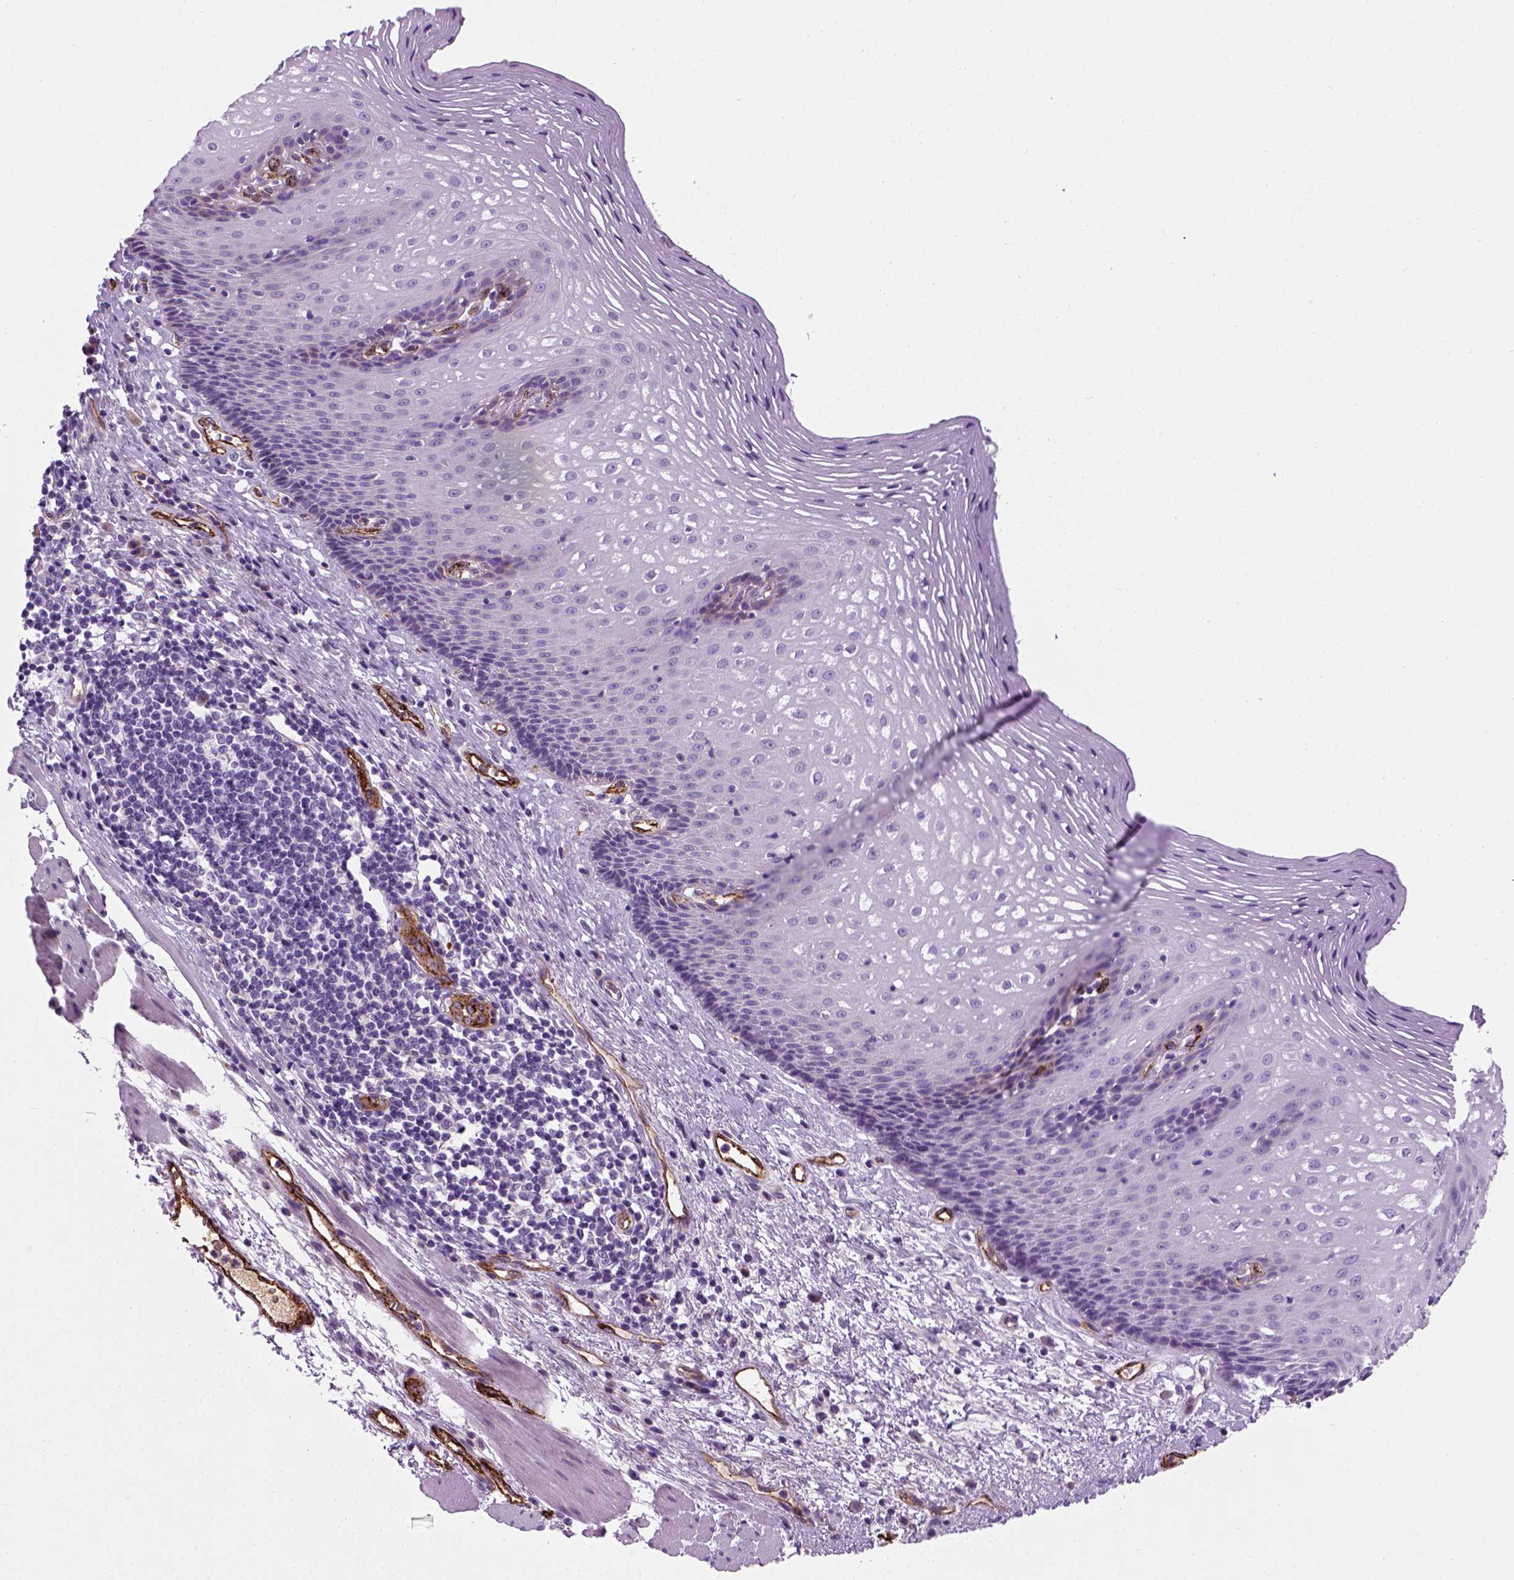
{"staining": {"intensity": "negative", "quantity": "none", "location": "none"}, "tissue": "esophagus", "cell_type": "Squamous epithelial cells", "image_type": "normal", "snomed": [{"axis": "morphology", "description": "Normal tissue, NOS"}, {"axis": "topography", "description": "Esophagus"}], "caption": "Human esophagus stained for a protein using immunohistochemistry reveals no staining in squamous epithelial cells.", "gene": "VWF", "patient": {"sex": "male", "age": 76}}